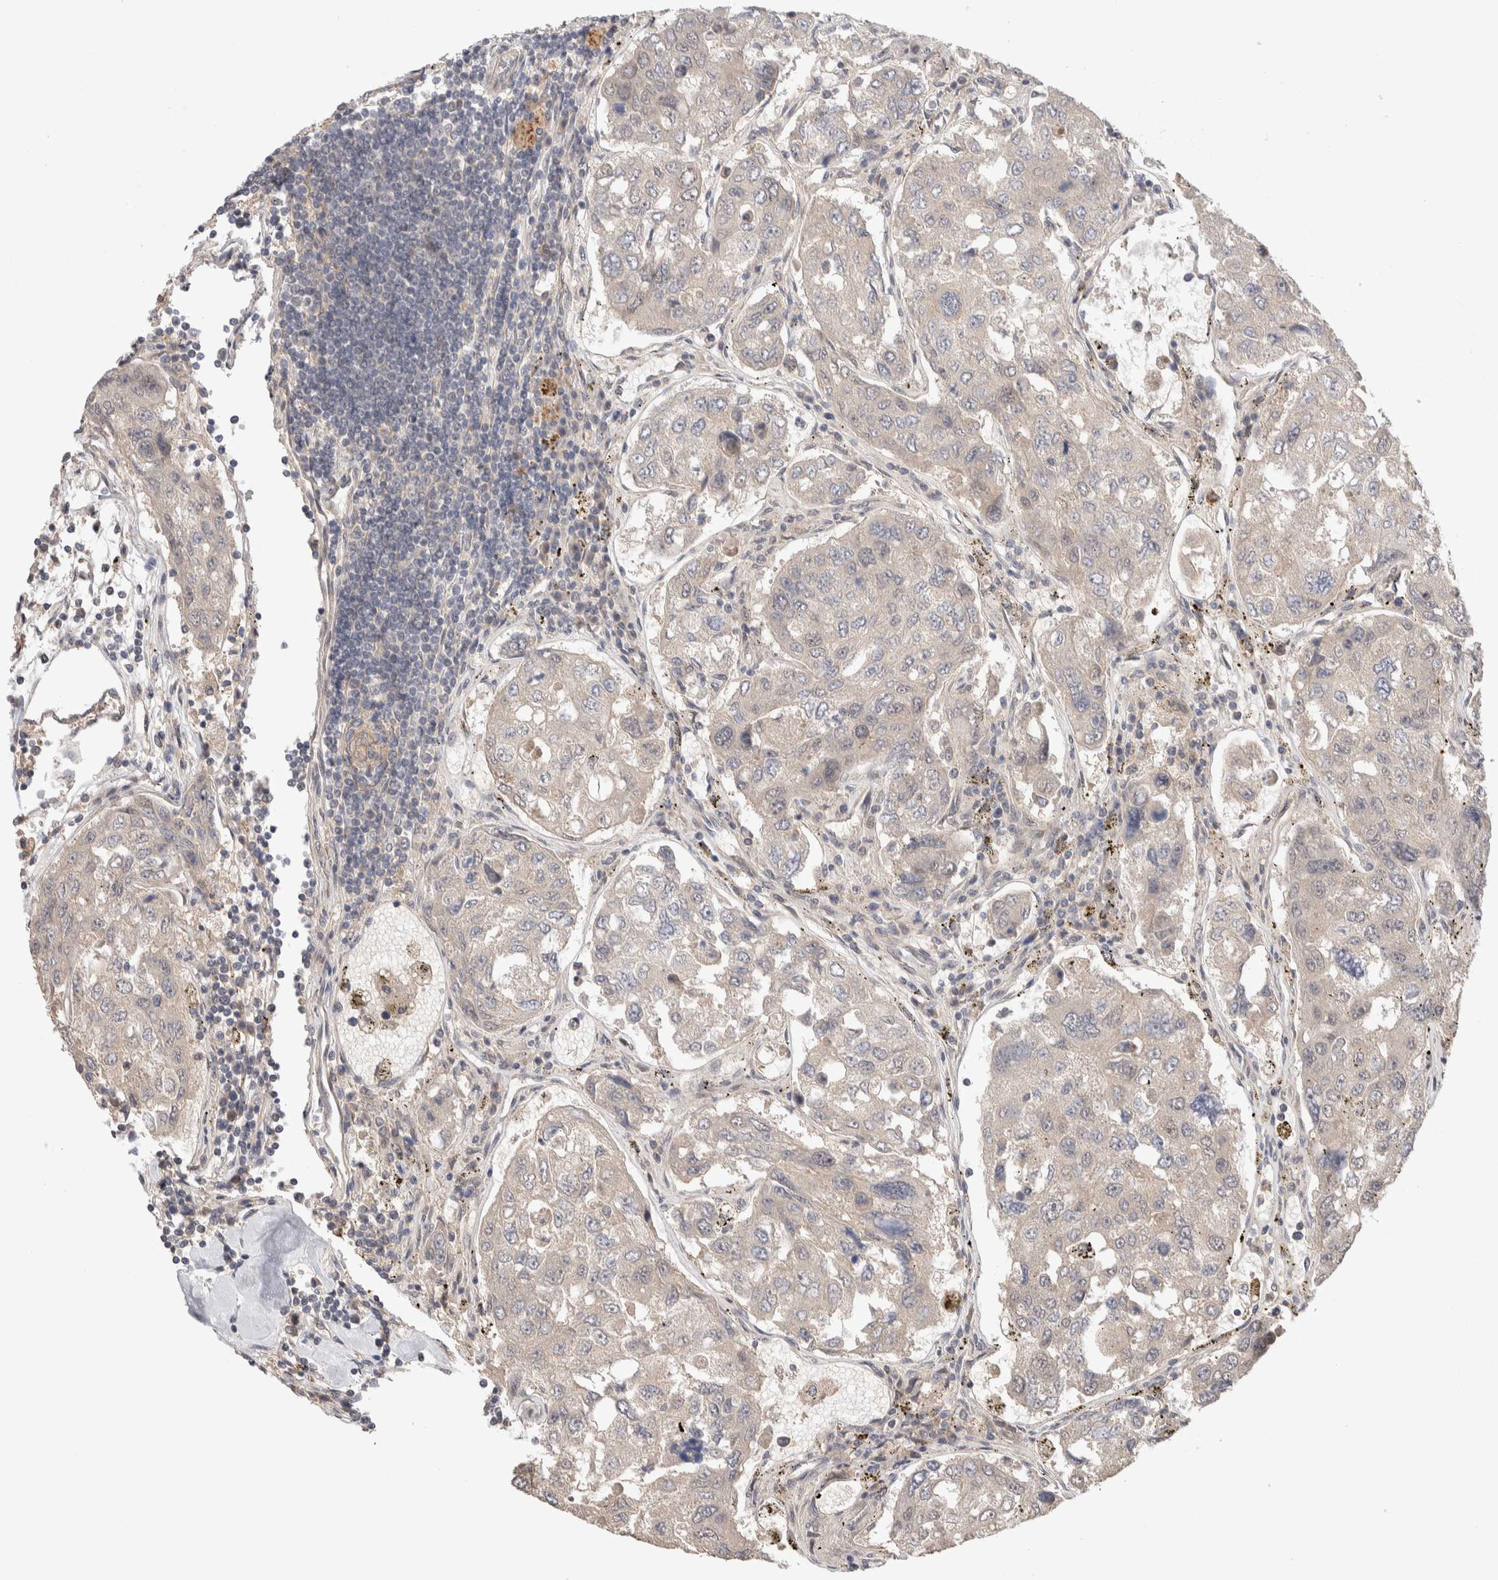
{"staining": {"intensity": "negative", "quantity": "none", "location": "none"}, "tissue": "urothelial cancer", "cell_type": "Tumor cells", "image_type": "cancer", "snomed": [{"axis": "morphology", "description": "Urothelial carcinoma, High grade"}, {"axis": "topography", "description": "Lymph node"}, {"axis": "topography", "description": "Urinary bladder"}], "caption": "The photomicrograph demonstrates no significant expression in tumor cells of urothelial carcinoma (high-grade). (DAB immunohistochemistry with hematoxylin counter stain).", "gene": "CASK", "patient": {"sex": "male", "age": 51}}